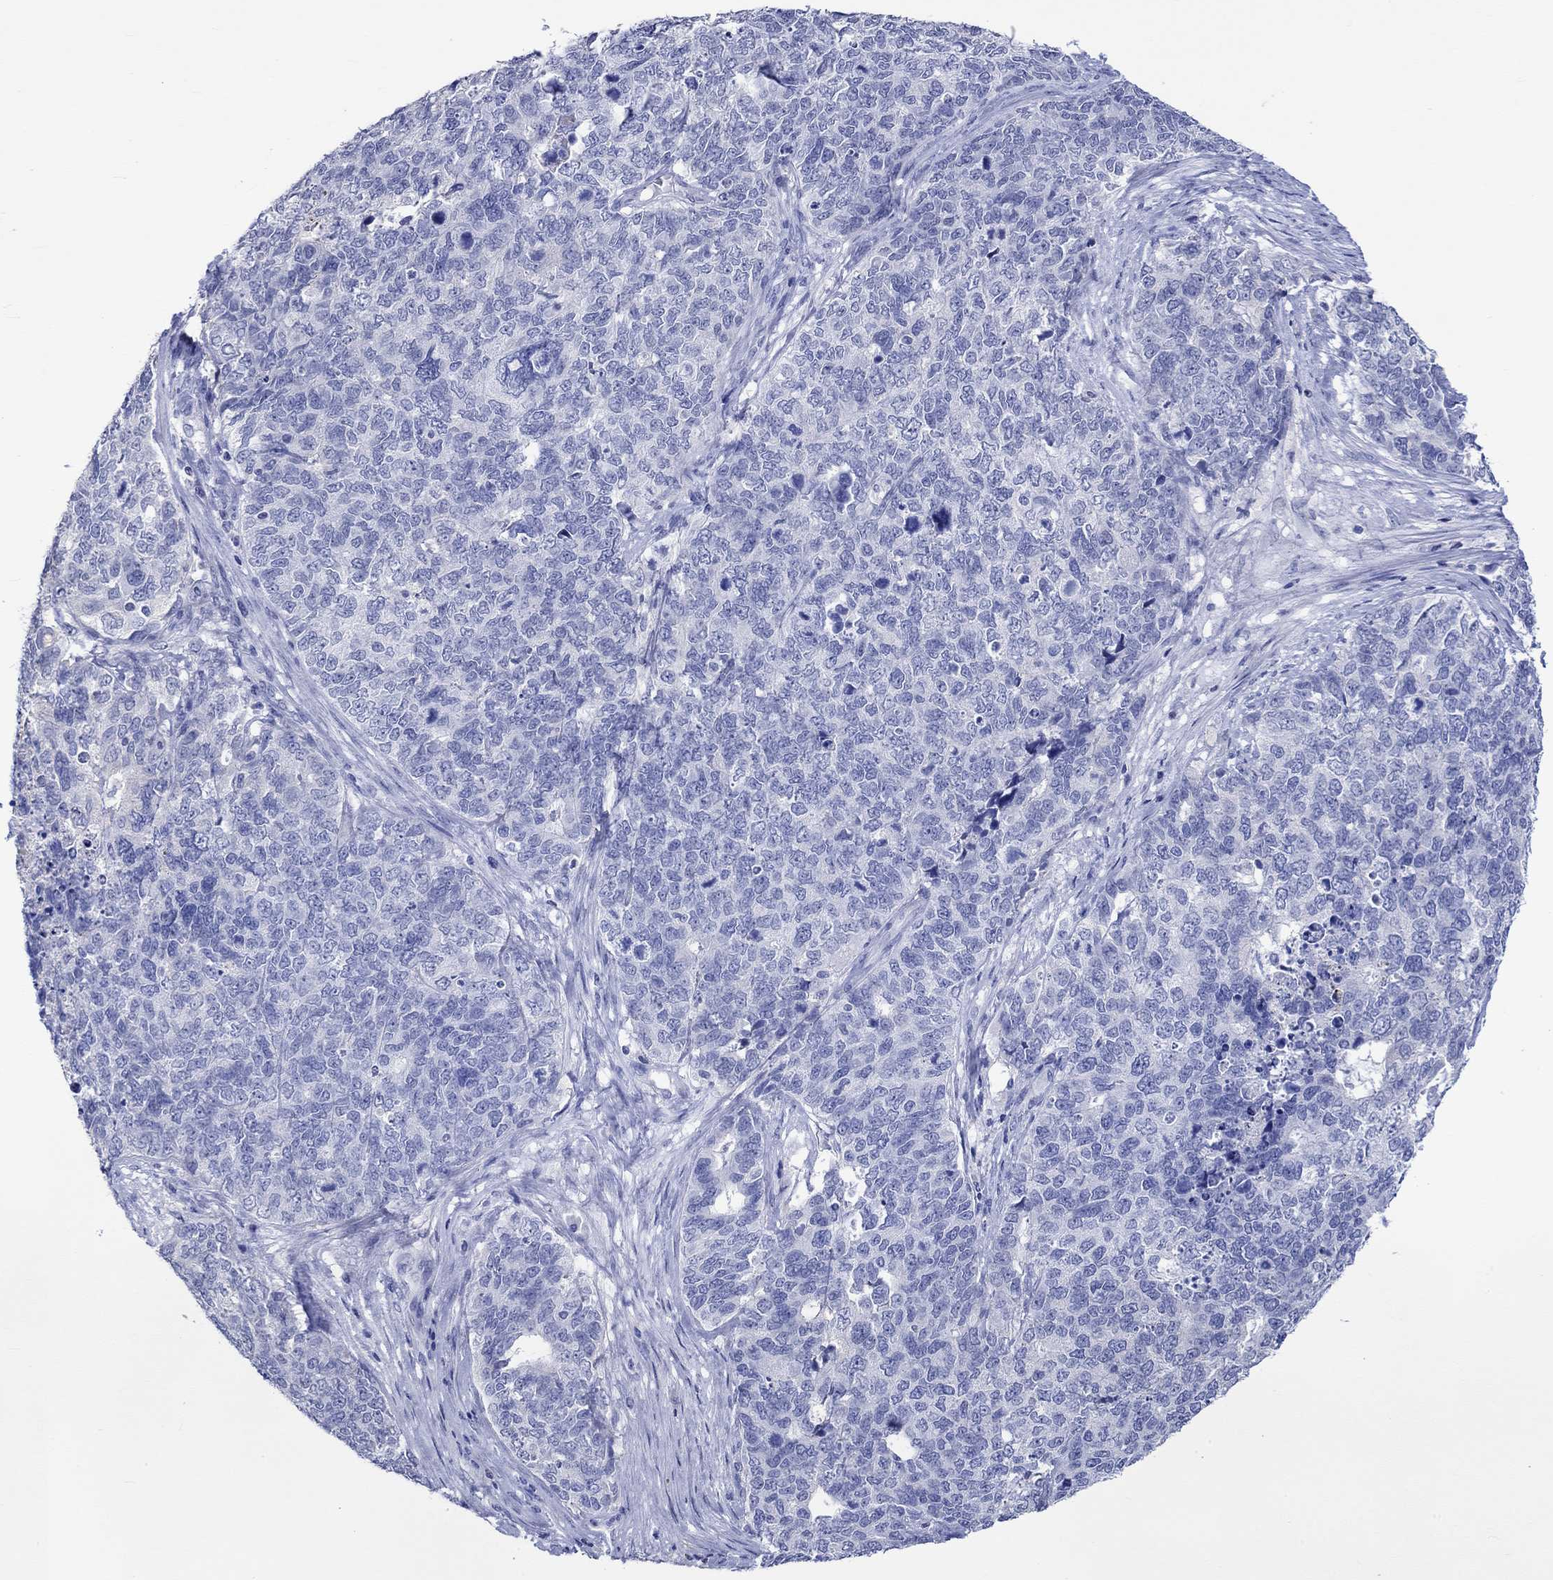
{"staining": {"intensity": "negative", "quantity": "none", "location": "none"}, "tissue": "cervical cancer", "cell_type": "Tumor cells", "image_type": "cancer", "snomed": [{"axis": "morphology", "description": "Squamous cell carcinoma, NOS"}, {"axis": "topography", "description": "Cervix"}], "caption": "Immunohistochemistry photomicrograph of neoplastic tissue: human cervical cancer (squamous cell carcinoma) stained with DAB shows no significant protein expression in tumor cells.", "gene": "KLHL35", "patient": {"sex": "female", "age": 63}}